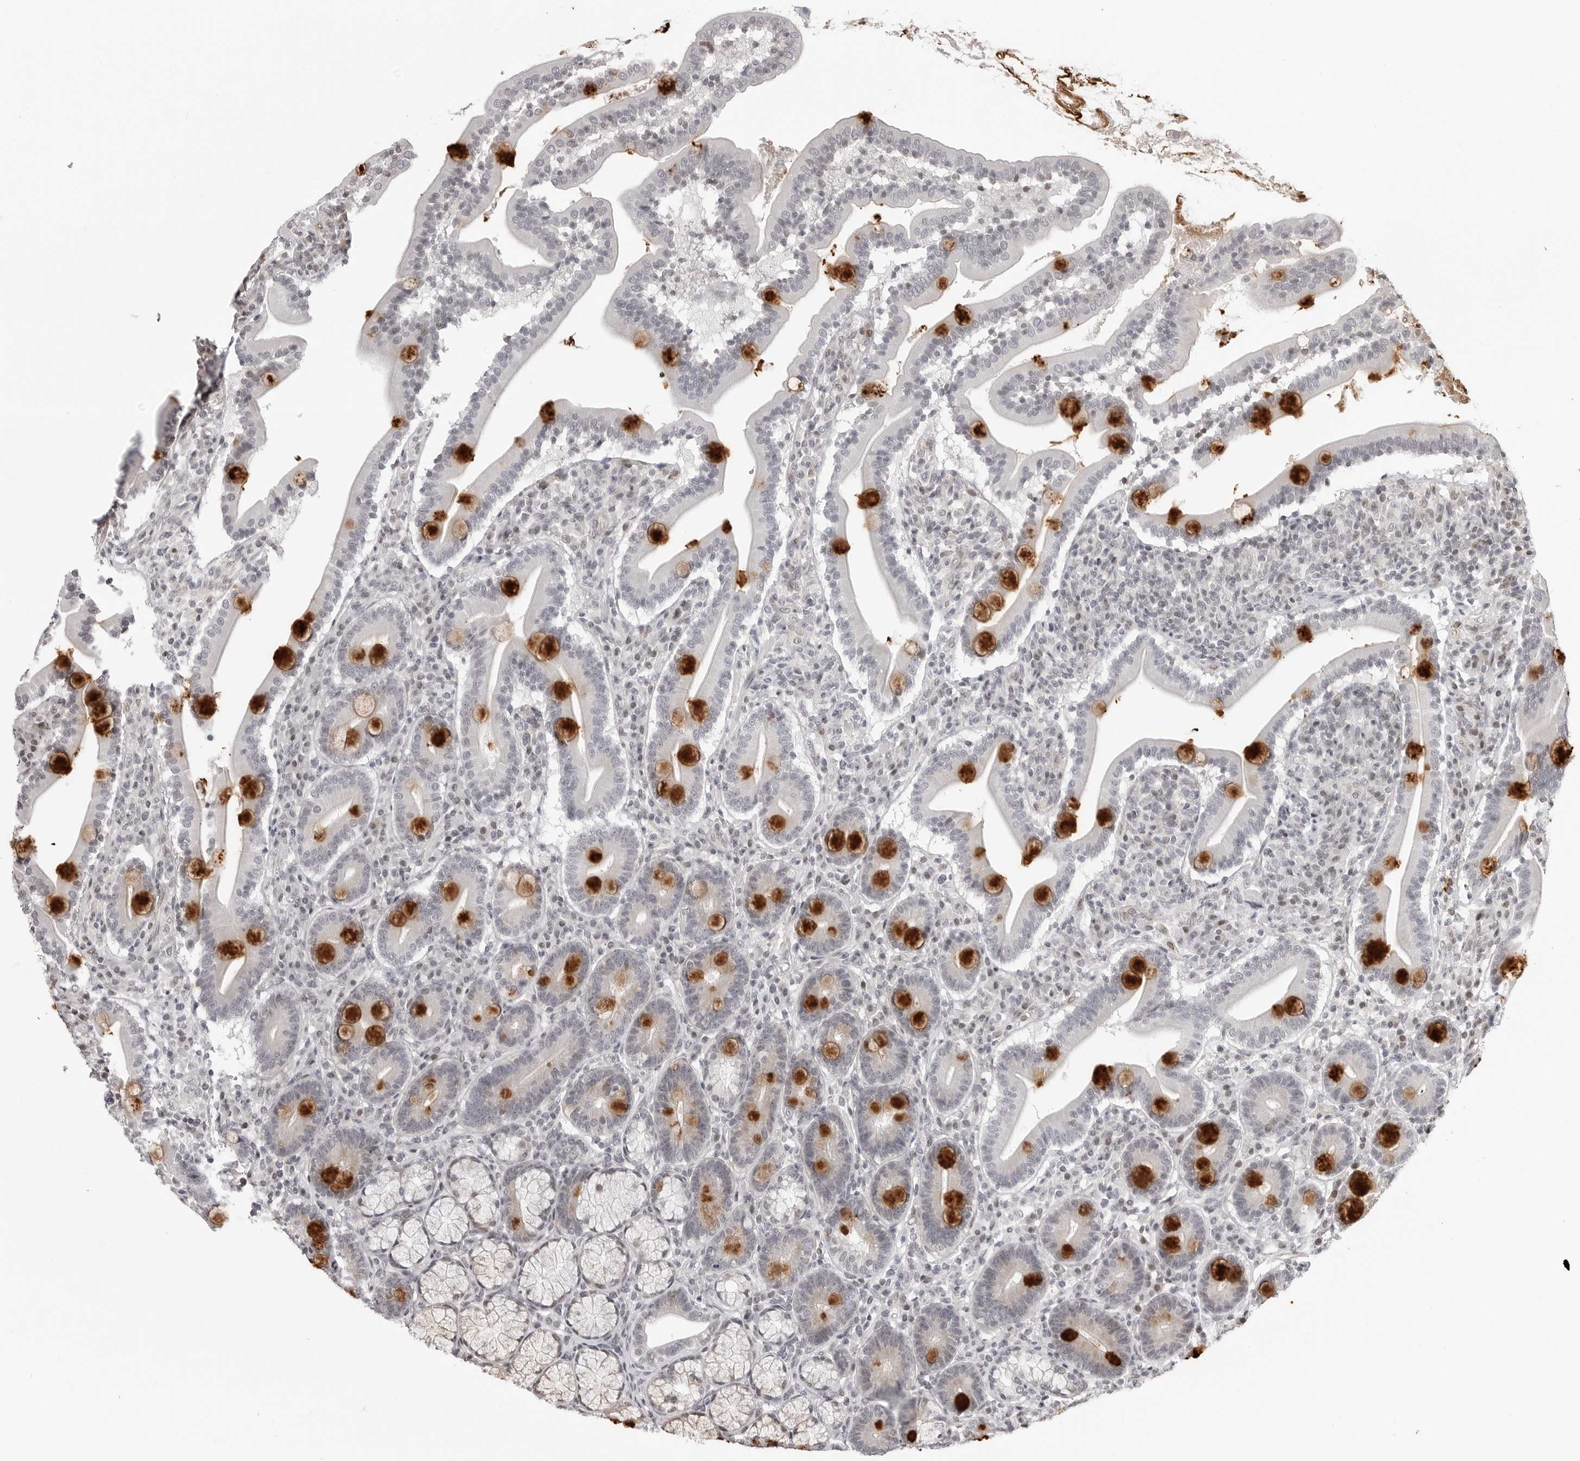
{"staining": {"intensity": "strong", "quantity": "<25%", "location": "cytoplasmic/membranous"}, "tissue": "duodenum", "cell_type": "Glandular cells", "image_type": "normal", "snomed": [{"axis": "morphology", "description": "Normal tissue, NOS"}, {"axis": "topography", "description": "Duodenum"}], "caption": "The immunohistochemical stain highlights strong cytoplasmic/membranous positivity in glandular cells of unremarkable duodenum. The protein of interest is stained brown, and the nuclei are stained in blue (DAB (3,3'-diaminobenzidine) IHC with brightfield microscopy, high magnification).", "gene": "C8orf33", "patient": {"sex": "male", "age": 35}}